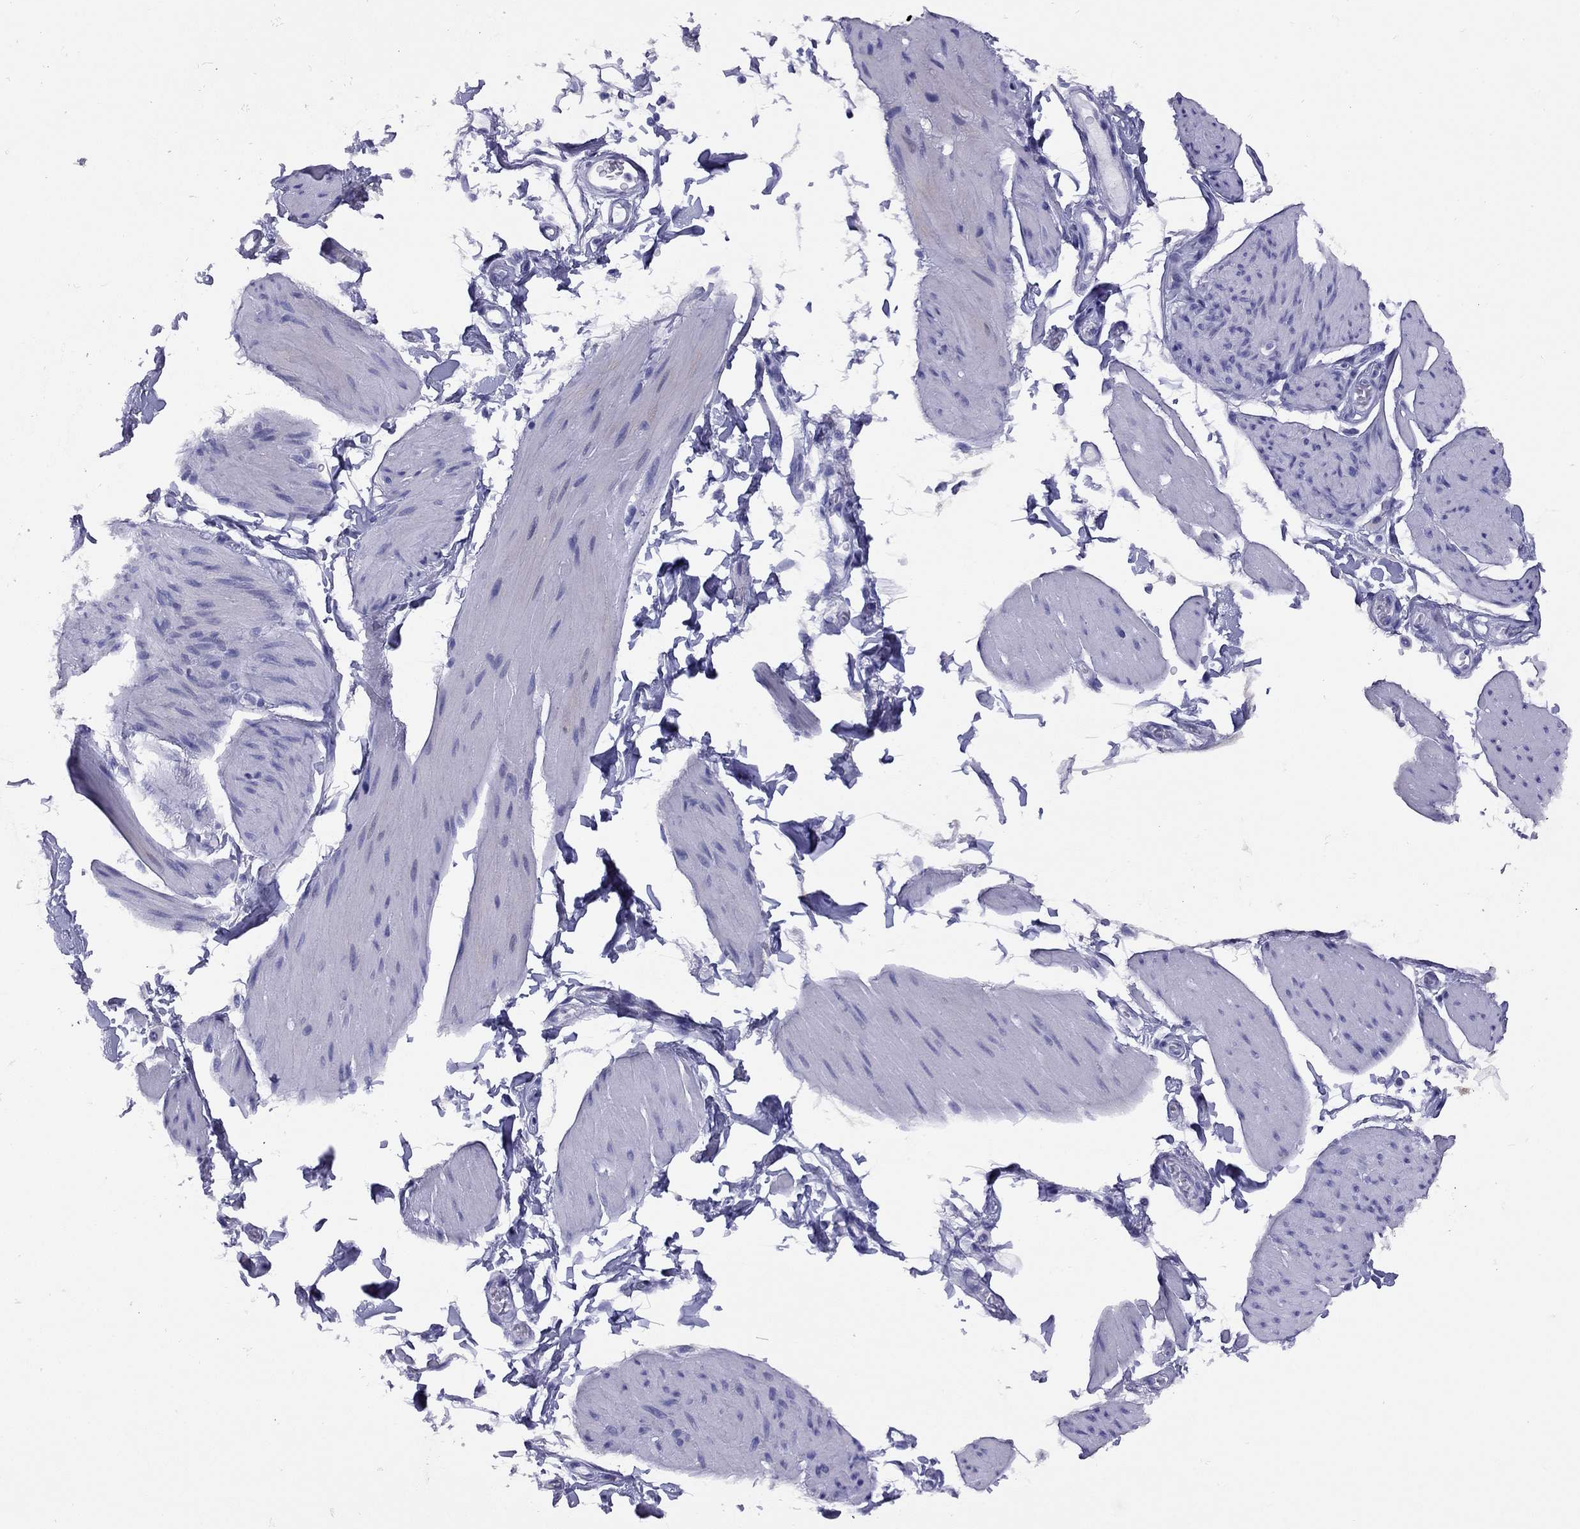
{"staining": {"intensity": "negative", "quantity": "none", "location": "none"}, "tissue": "smooth muscle", "cell_type": "Smooth muscle cells", "image_type": "normal", "snomed": [{"axis": "morphology", "description": "Normal tissue, NOS"}, {"axis": "topography", "description": "Adipose tissue"}, {"axis": "topography", "description": "Smooth muscle"}, {"axis": "topography", "description": "Peripheral nerve tissue"}], "caption": "This is an immunohistochemistry photomicrograph of benign human smooth muscle. There is no staining in smooth muscle cells.", "gene": "GRIA2", "patient": {"sex": "male", "age": 83}}